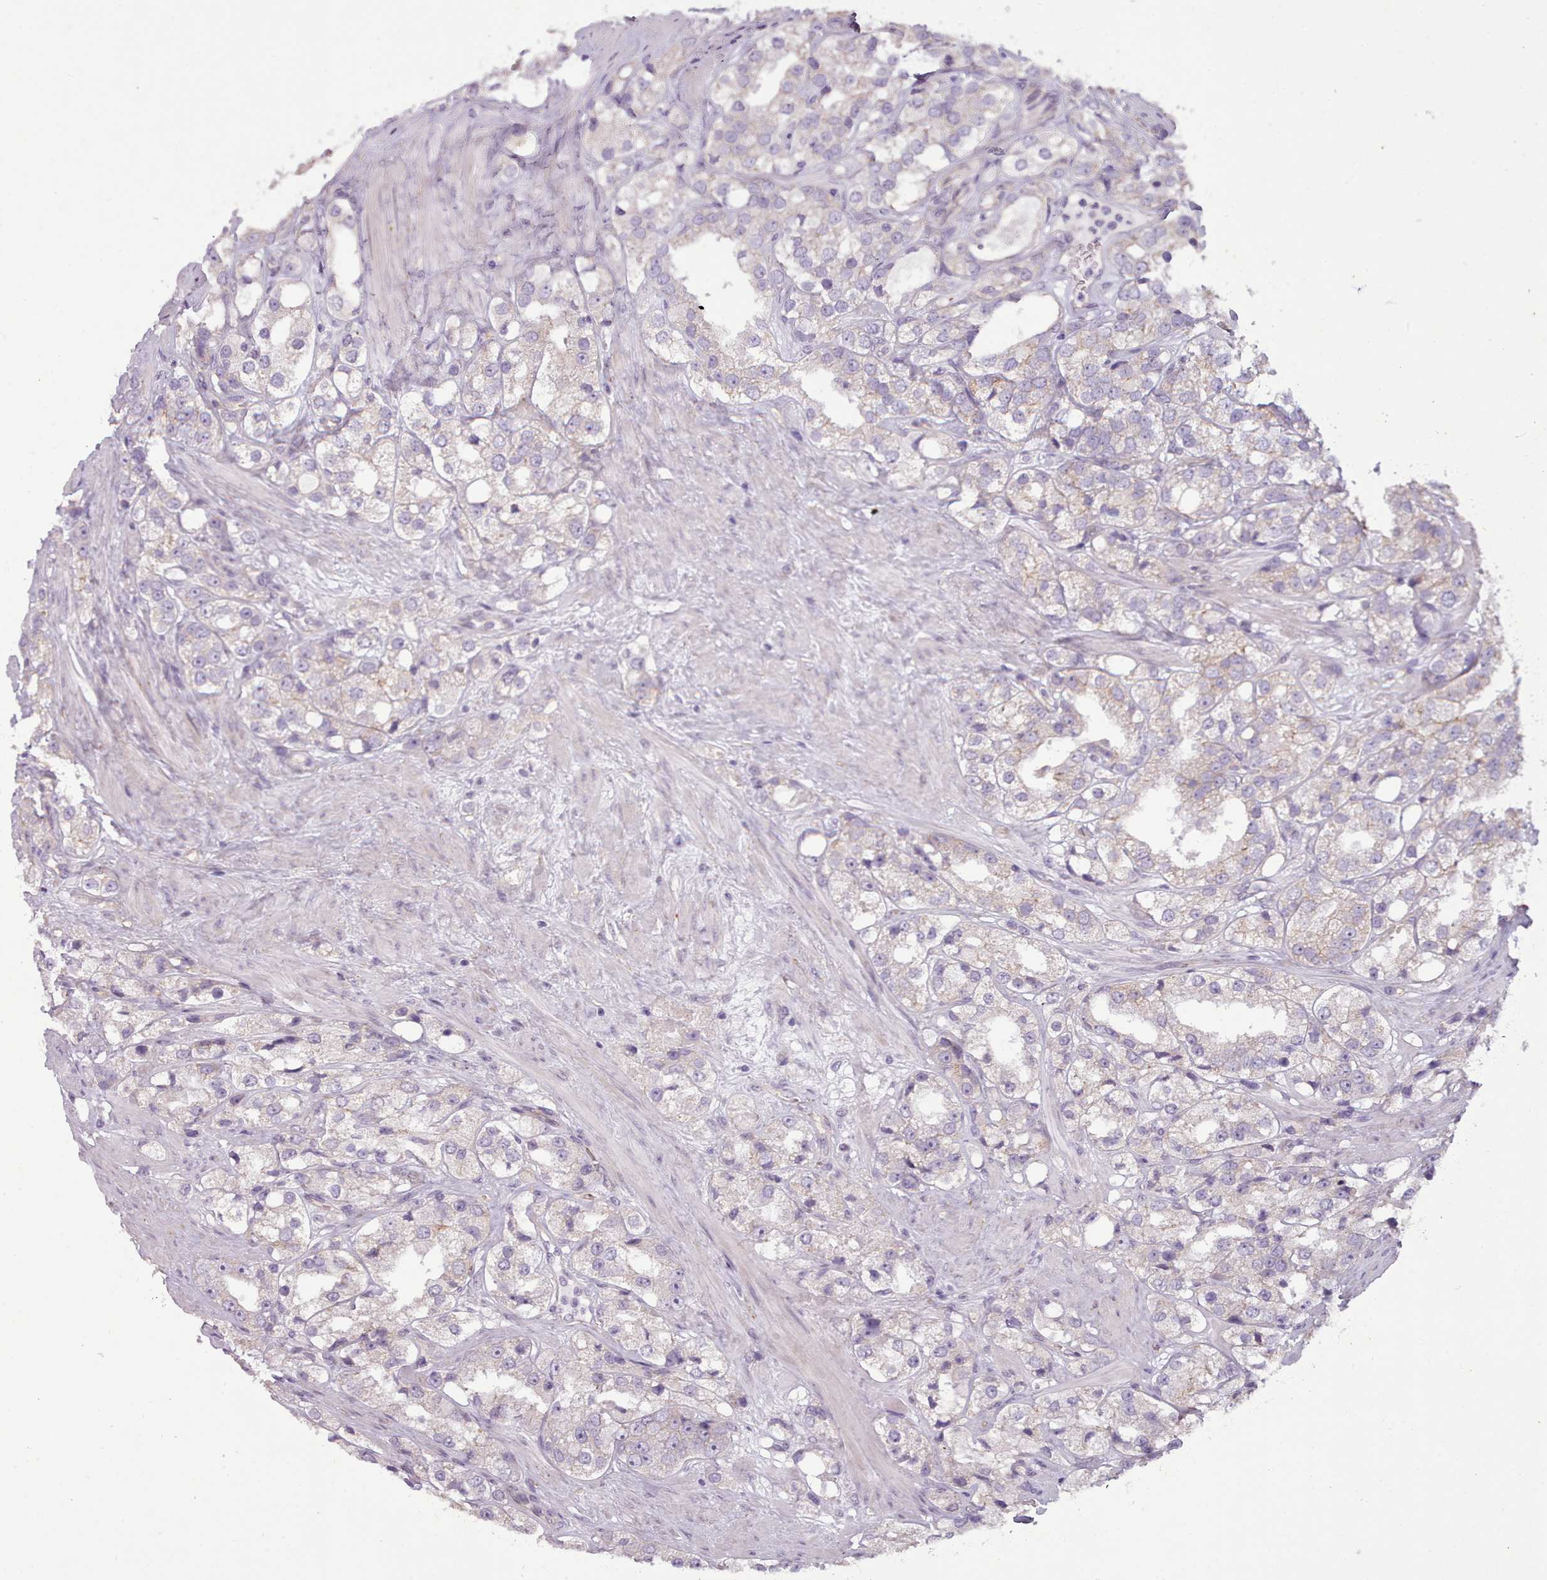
{"staining": {"intensity": "negative", "quantity": "none", "location": "none"}, "tissue": "prostate cancer", "cell_type": "Tumor cells", "image_type": "cancer", "snomed": [{"axis": "morphology", "description": "Adenocarcinoma, NOS"}, {"axis": "topography", "description": "Prostate"}], "caption": "Immunohistochemistry (IHC) of human prostate cancer reveals no staining in tumor cells.", "gene": "PLD4", "patient": {"sex": "male", "age": 79}}